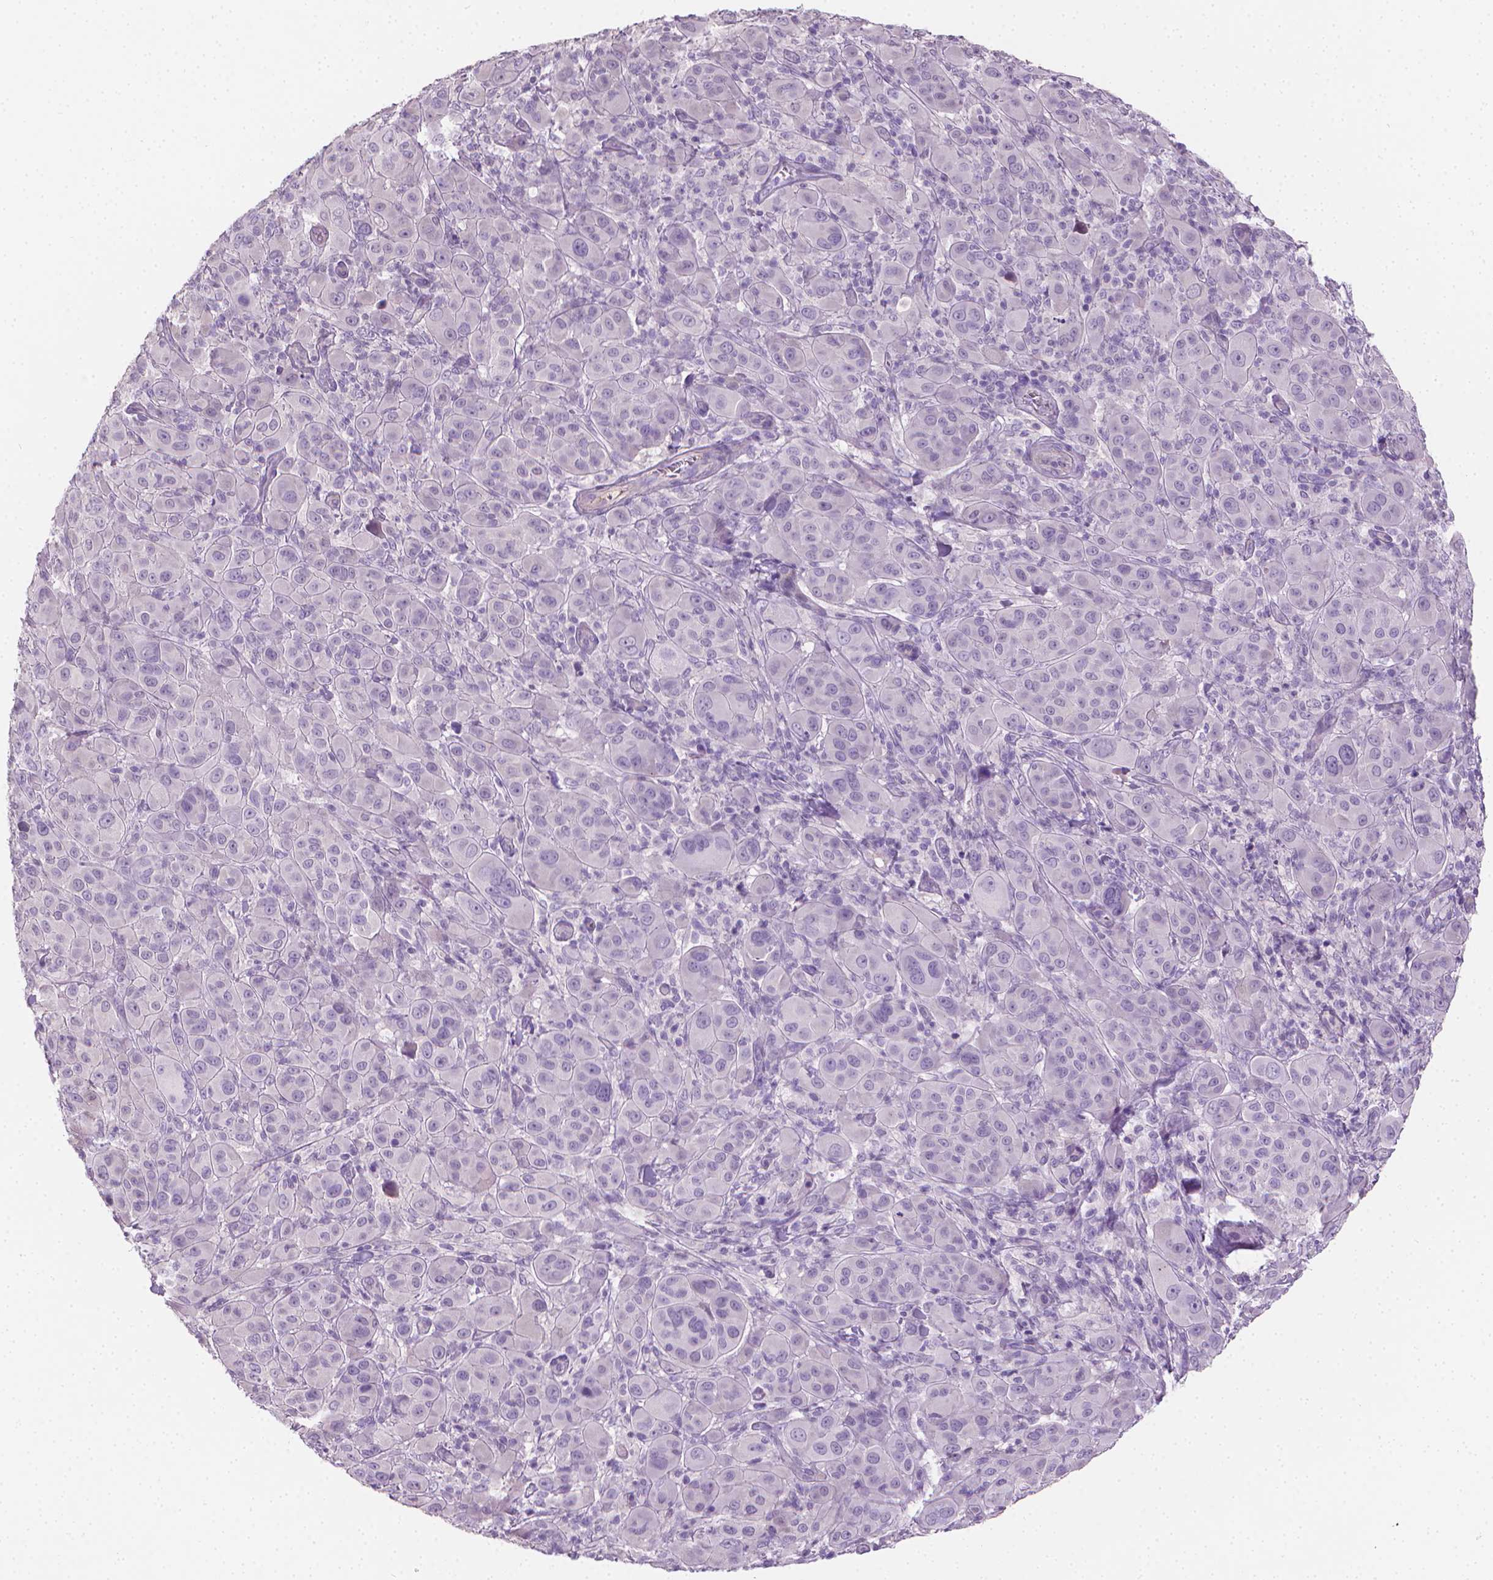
{"staining": {"intensity": "negative", "quantity": "none", "location": "none"}, "tissue": "melanoma", "cell_type": "Tumor cells", "image_type": "cancer", "snomed": [{"axis": "morphology", "description": "Malignant melanoma, NOS"}, {"axis": "topography", "description": "Skin"}], "caption": "The IHC photomicrograph has no significant expression in tumor cells of melanoma tissue.", "gene": "CLXN", "patient": {"sex": "female", "age": 87}}